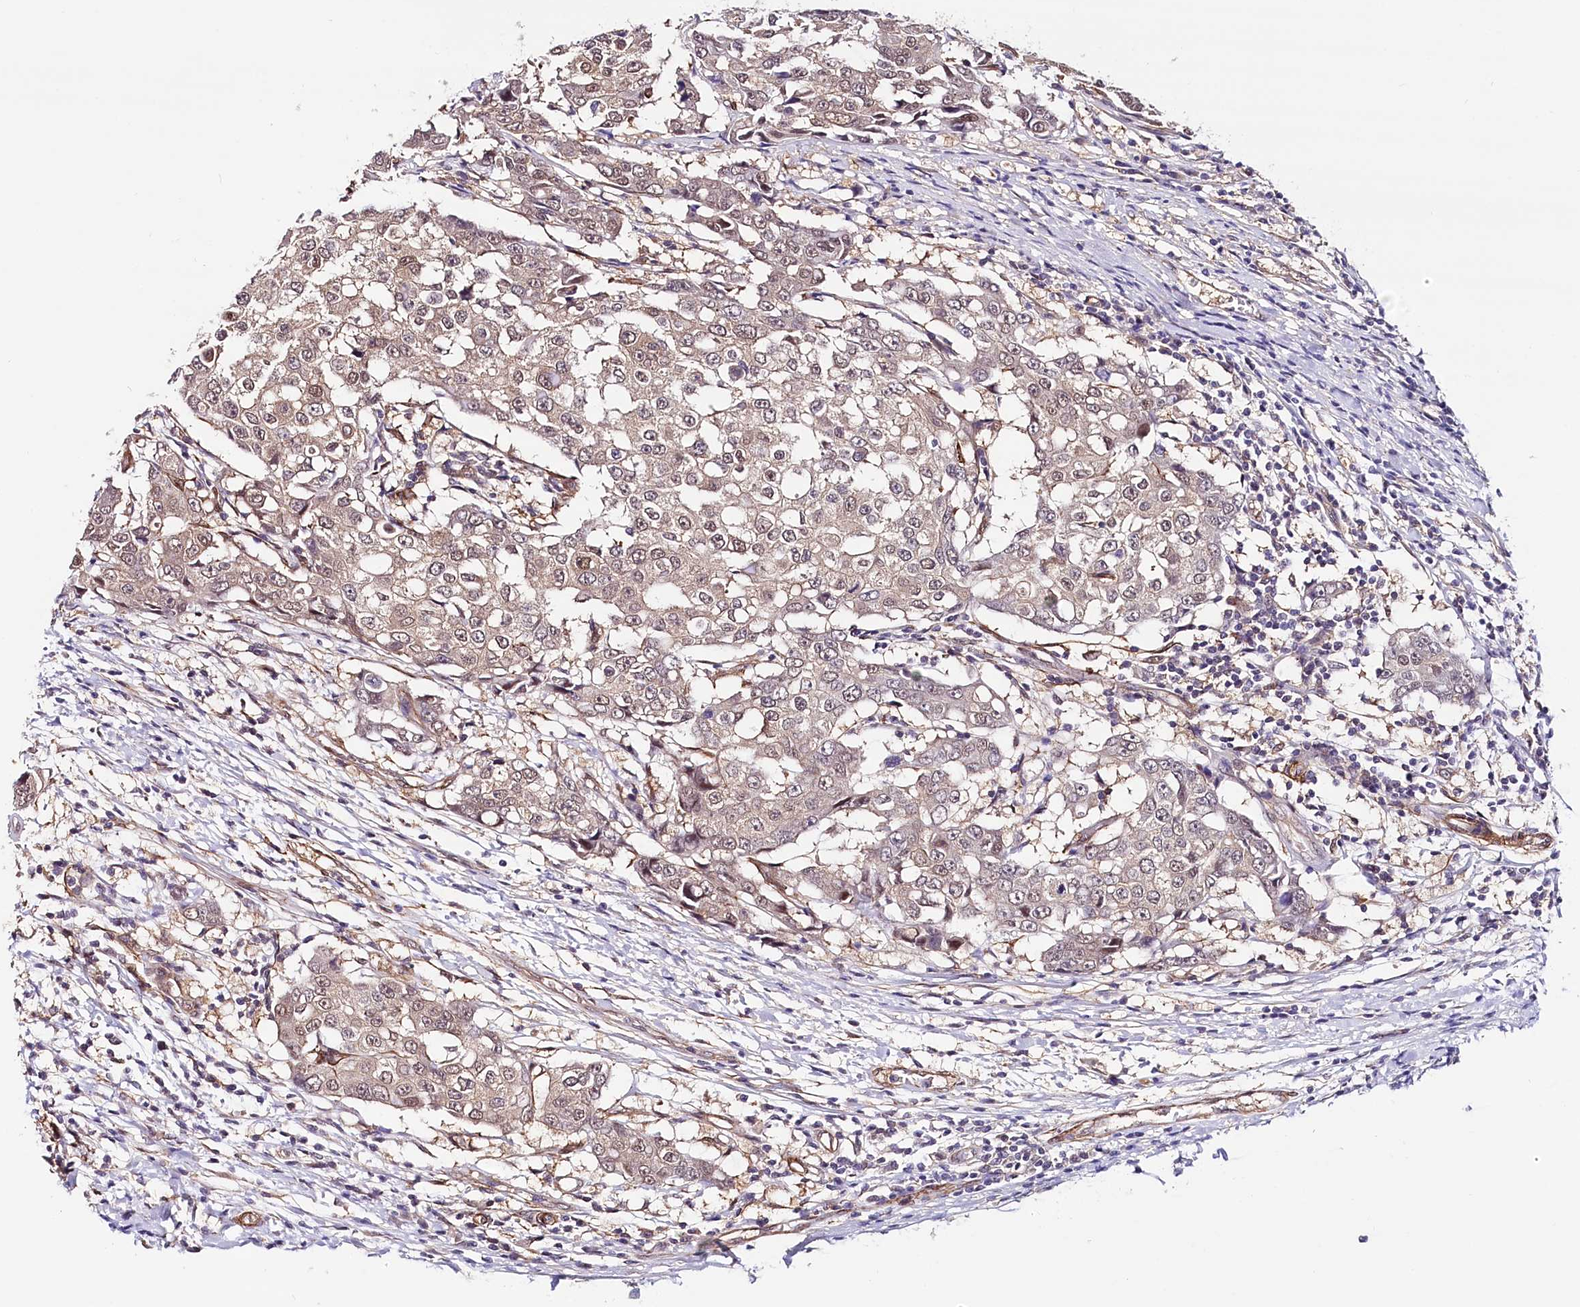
{"staining": {"intensity": "weak", "quantity": "25%-75%", "location": "nuclear"}, "tissue": "breast cancer", "cell_type": "Tumor cells", "image_type": "cancer", "snomed": [{"axis": "morphology", "description": "Duct carcinoma"}, {"axis": "topography", "description": "Breast"}], "caption": "There is low levels of weak nuclear staining in tumor cells of breast intraductal carcinoma, as demonstrated by immunohistochemical staining (brown color).", "gene": "PPP2R5B", "patient": {"sex": "female", "age": 27}}